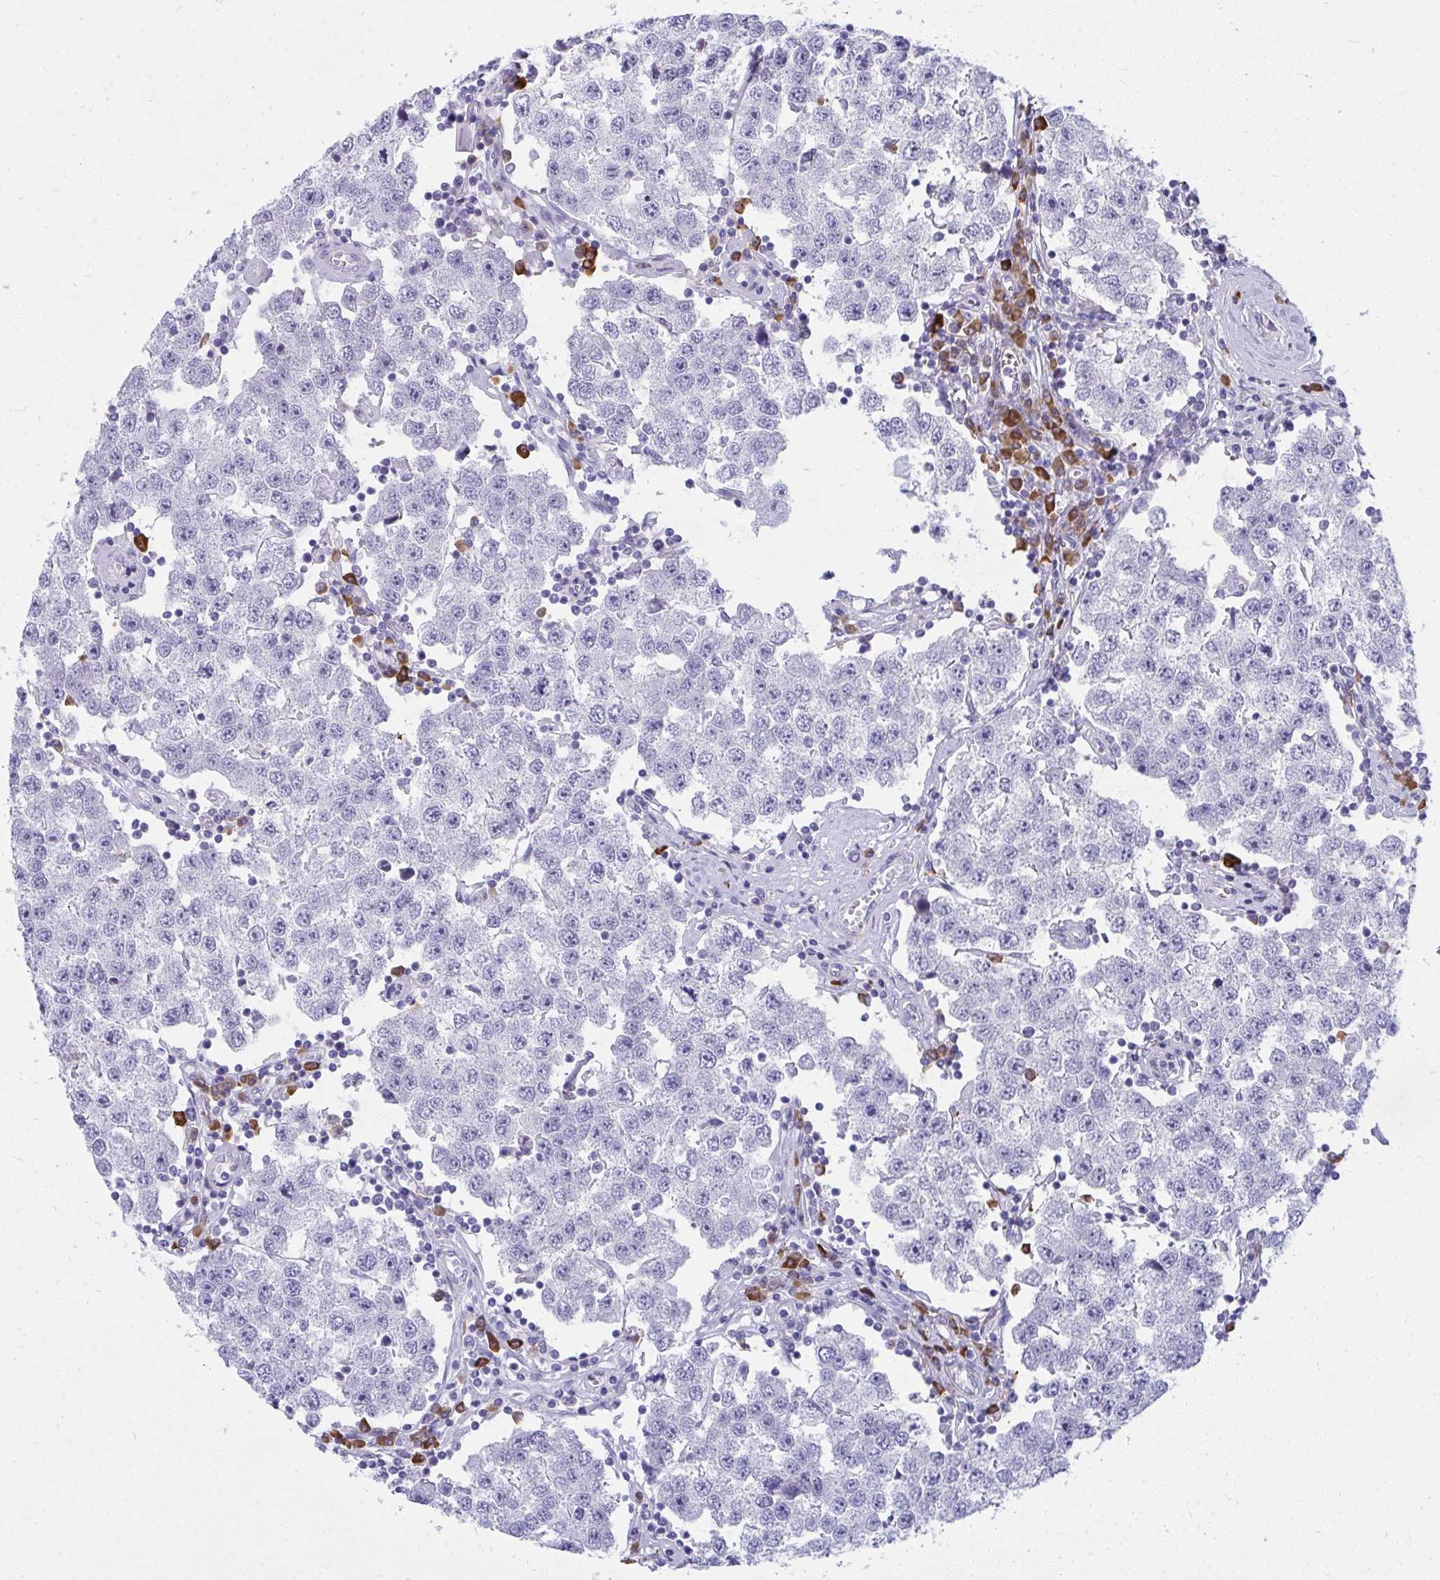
{"staining": {"intensity": "negative", "quantity": "none", "location": "none"}, "tissue": "testis cancer", "cell_type": "Tumor cells", "image_type": "cancer", "snomed": [{"axis": "morphology", "description": "Seminoma, NOS"}, {"axis": "topography", "description": "Testis"}], "caption": "Immunohistochemistry (IHC) image of human testis cancer (seminoma) stained for a protein (brown), which exhibits no positivity in tumor cells.", "gene": "PUS7L", "patient": {"sex": "male", "age": 34}}